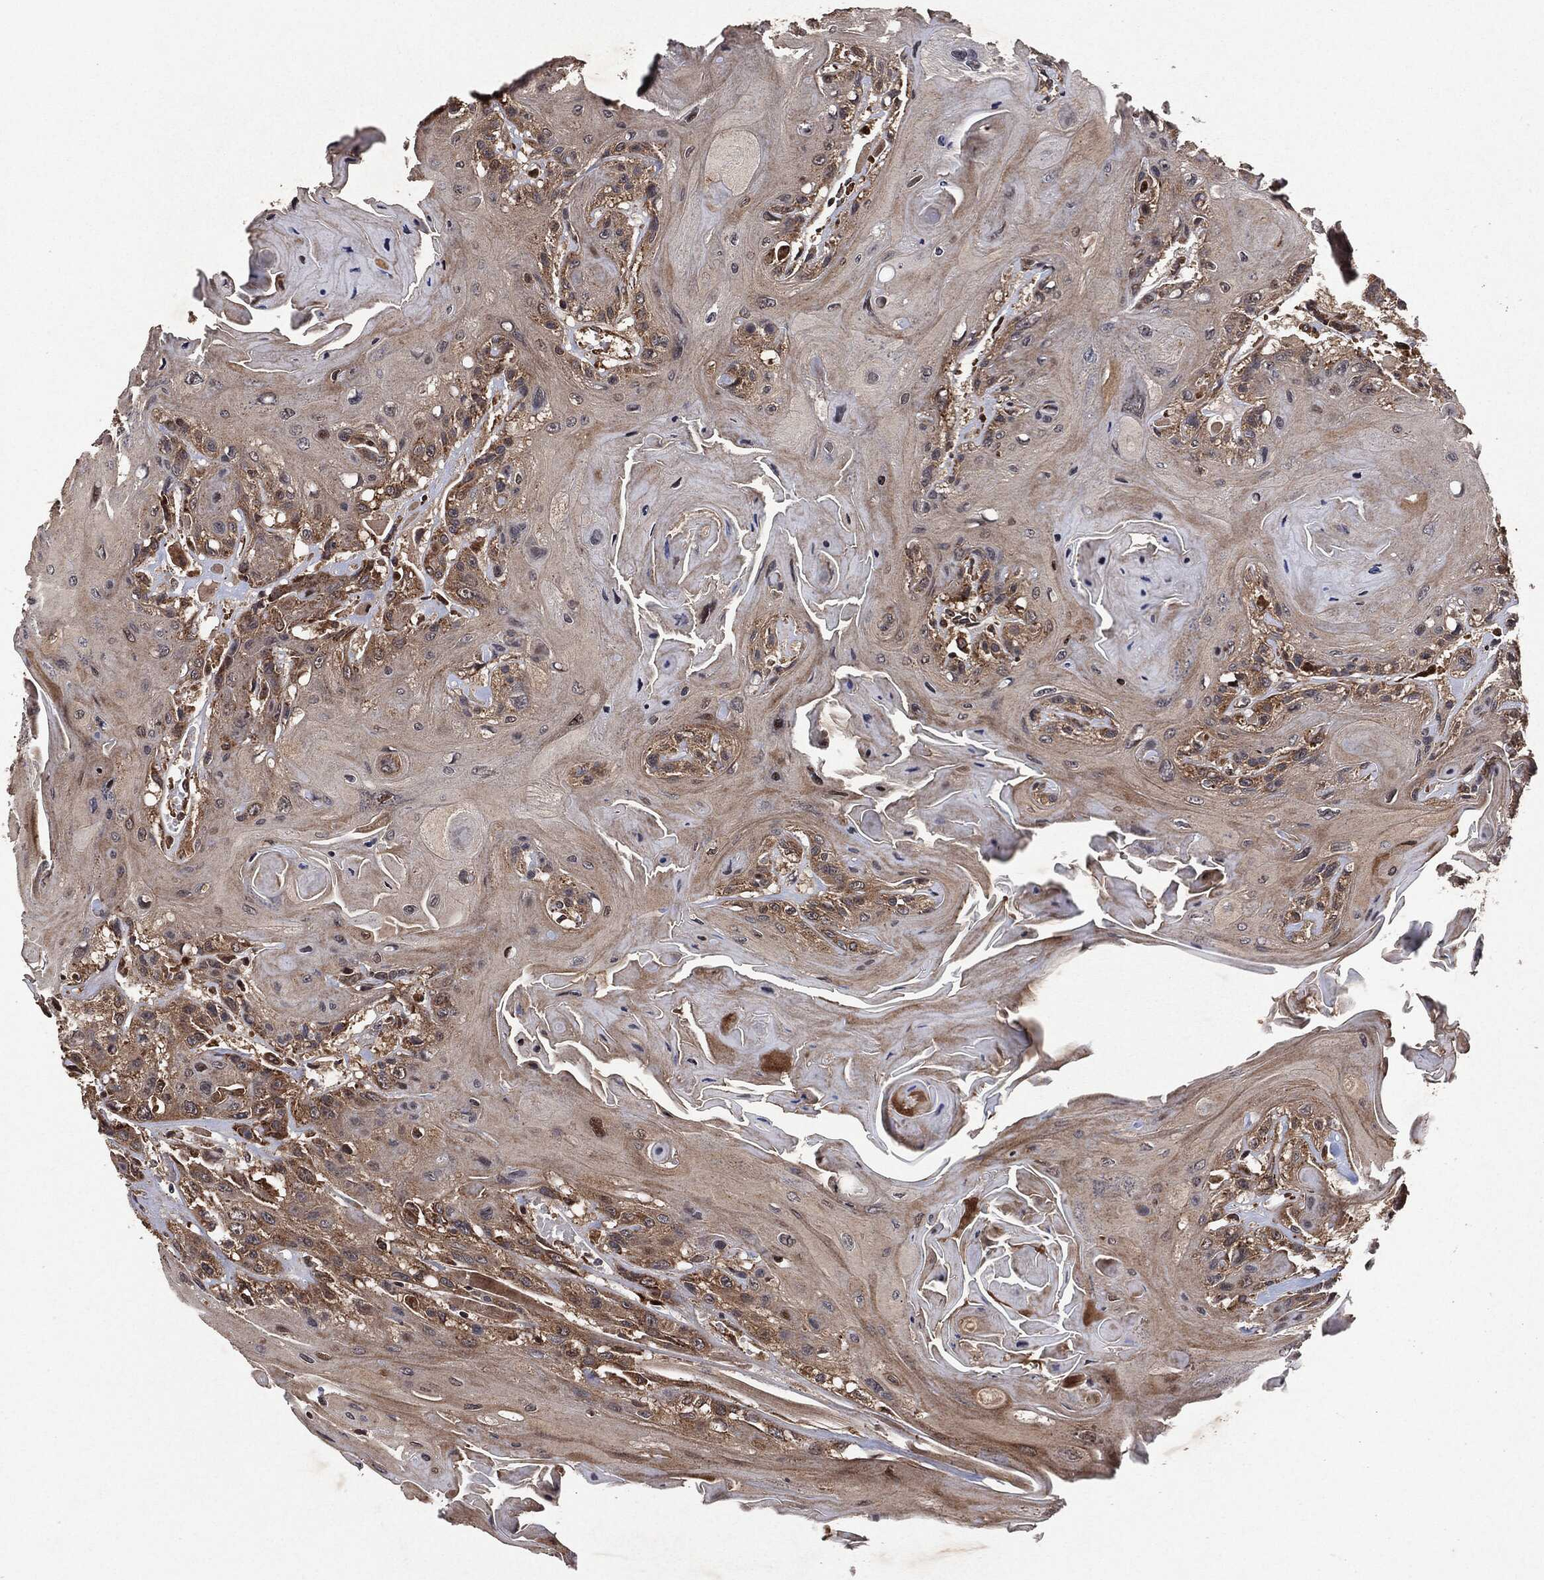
{"staining": {"intensity": "weak", "quantity": "<25%", "location": "cytoplasmic/membranous"}, "tissue": "head and neck cancer", "cell_type": "Tumor cells", "image_type": "cancer", "snomed": [{"axis": "morphology", "description": "Squamous cell carcinoma, NOS"}, {"axis": "topography", "description": "Head-Neck"}], "caption": "The photomicrograph reveals no staining of tumor cells in head and neck squamous cell carcinoma. (DAB (3,3'-diaminobenzidine) immunohistochemistry, high magnification).", "gene": "BCAR1", "patient": {"sex": "female", "age": 59}}